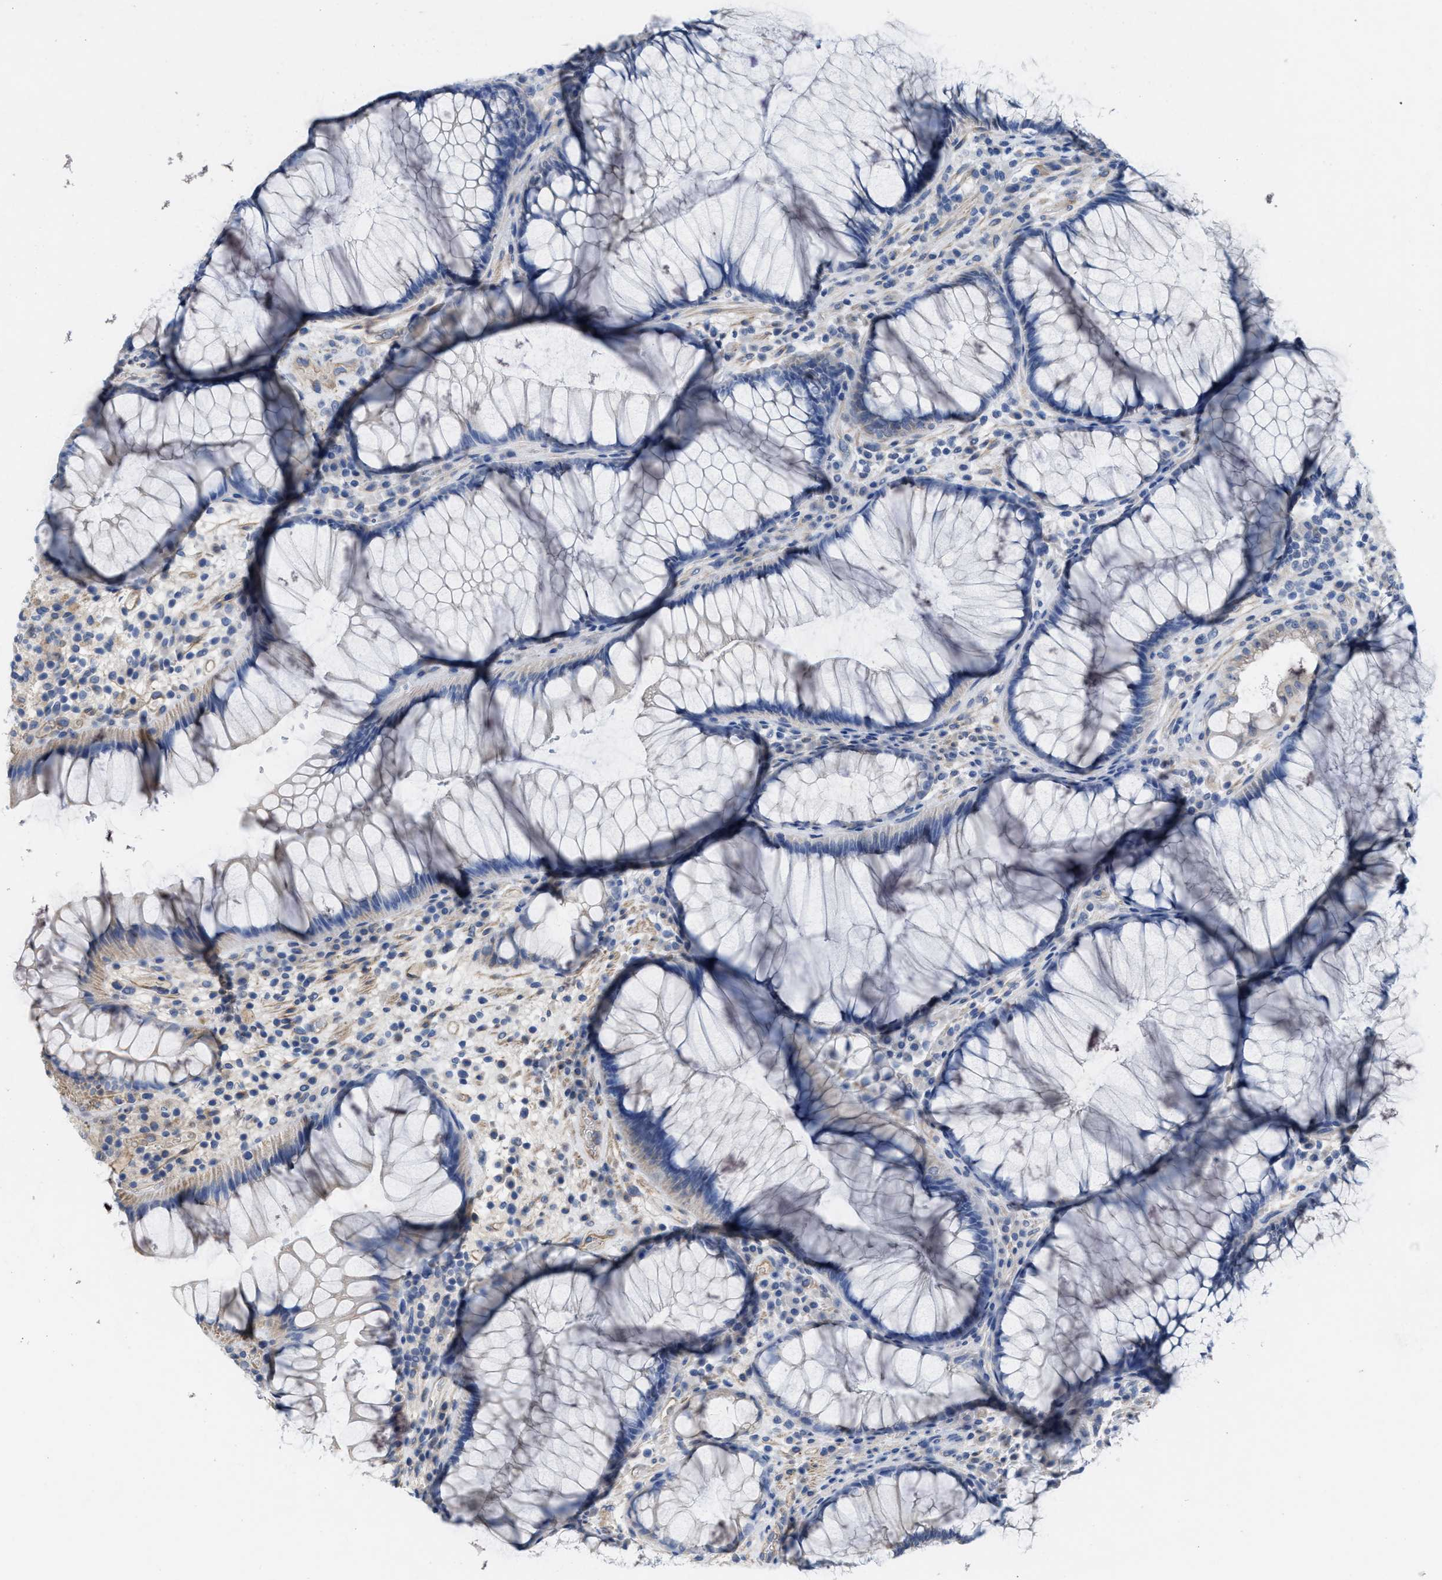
{"staining": {"intensity": "negative", "quantity": "none", "location": "none"}, "tissue": "rectum", "cell_type": "Glandular cells", "image_type": "normal", "snomed": [{"axis": "morphology", "description": "Normal tissue, NOS"}, {"axis": "topography", "description": "Rectum"}], "caption": "Immunohistochemistry (IHC) of normal rectum displays no expression in glandular cells.", "gene": "CPA2", "patient": {"sex": "male", "age": 51}}